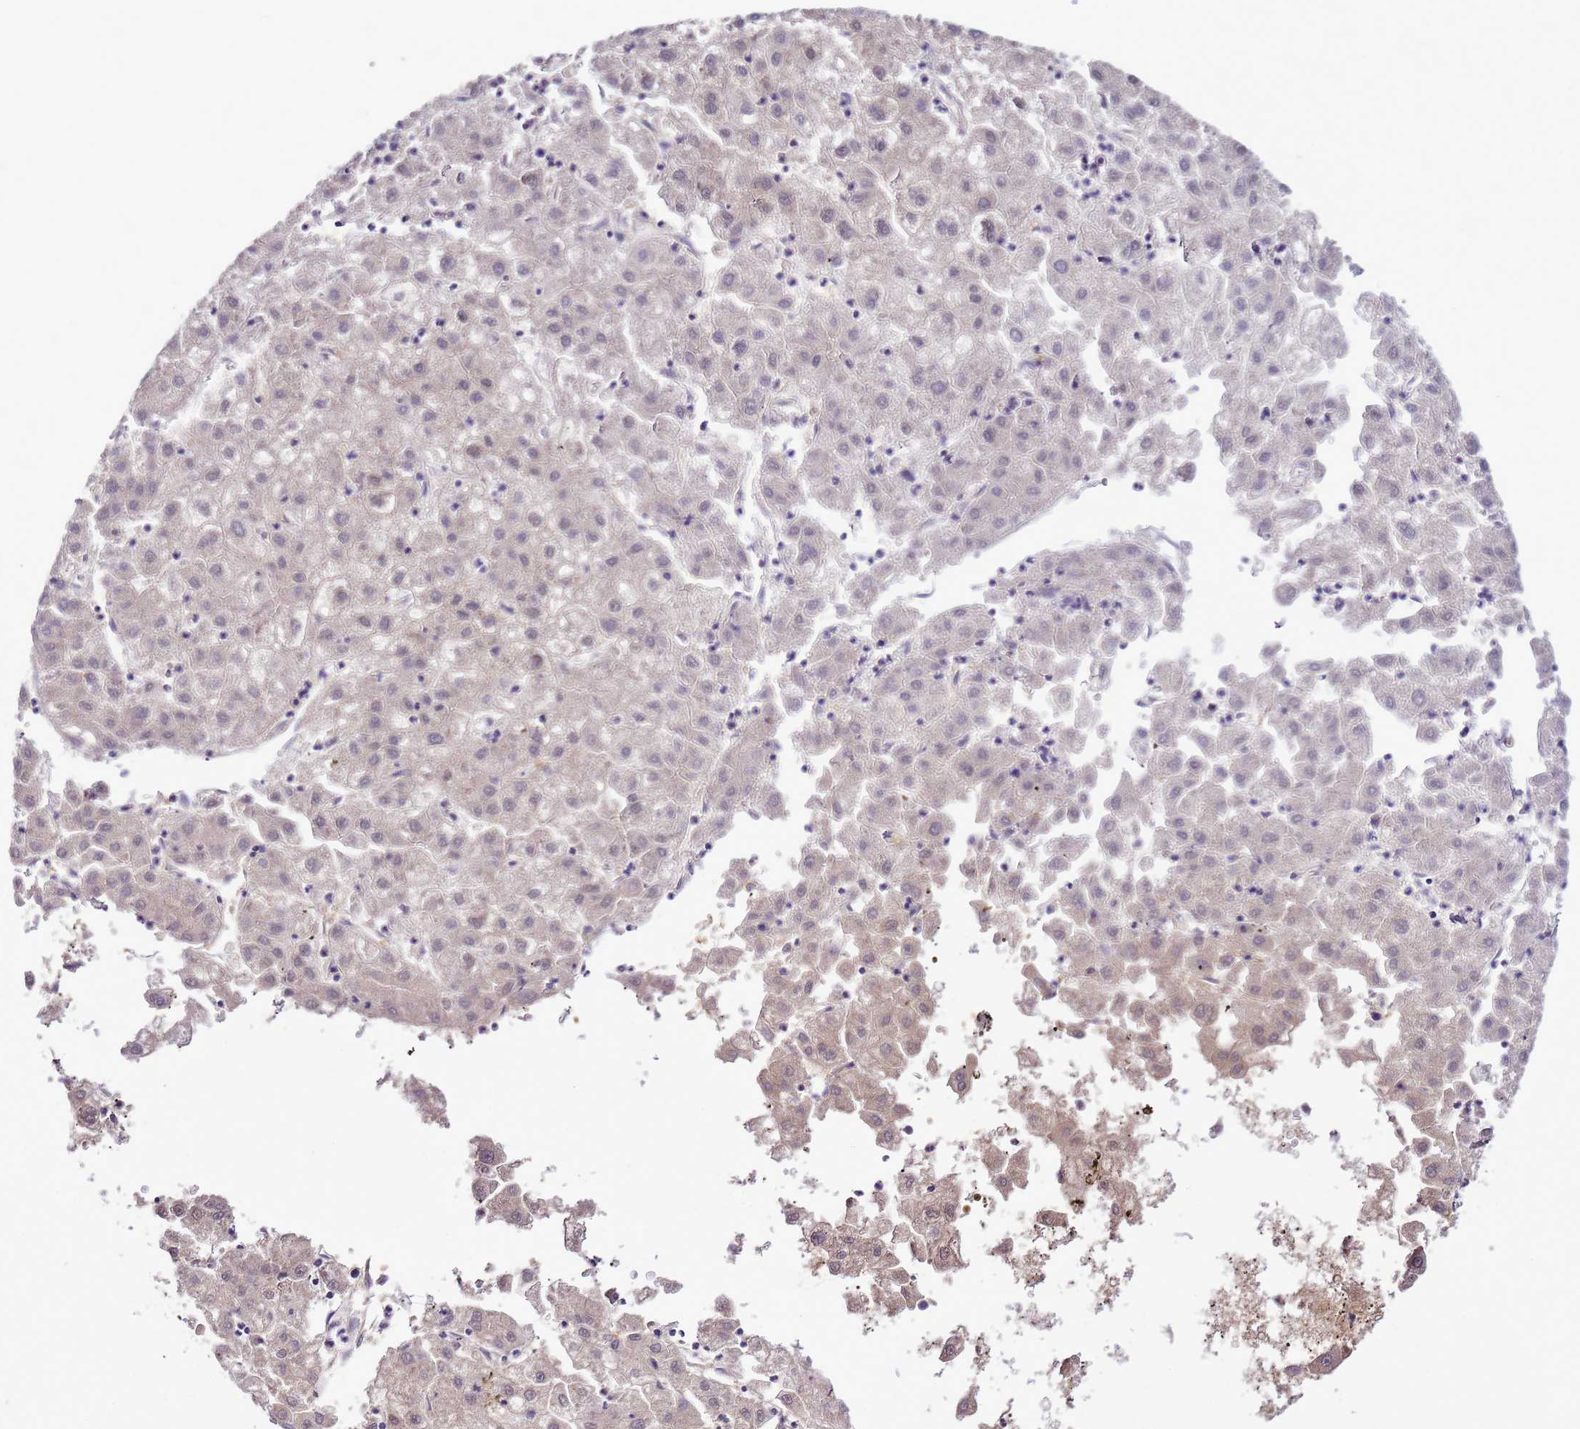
{"staining": {"intensity": "weak", "quantity": "<25%", "location": "cytoplasmic/membranous,nuclear"}, "tissue": "liver cancer", "cell_type": "Tumor cells", "image_type": "cancer", "snomed": [{"axis": "morphology", "description": "Carcinoma, Hepatocellular, NOS"}, {"axis": "topography", "description": "Liver"}], "caption": "IHC of liver cancer (hepatocellular carcinoma) shows no expression in tumor cells. (Stains: DAB (3,3'-diaminobenzidine) IHC with hematoxylin counter stain, Microscopy: brightfield microscopy at high magnification).", "gene": "DDI2", "patient": {"sex": "male", "age": 72}}